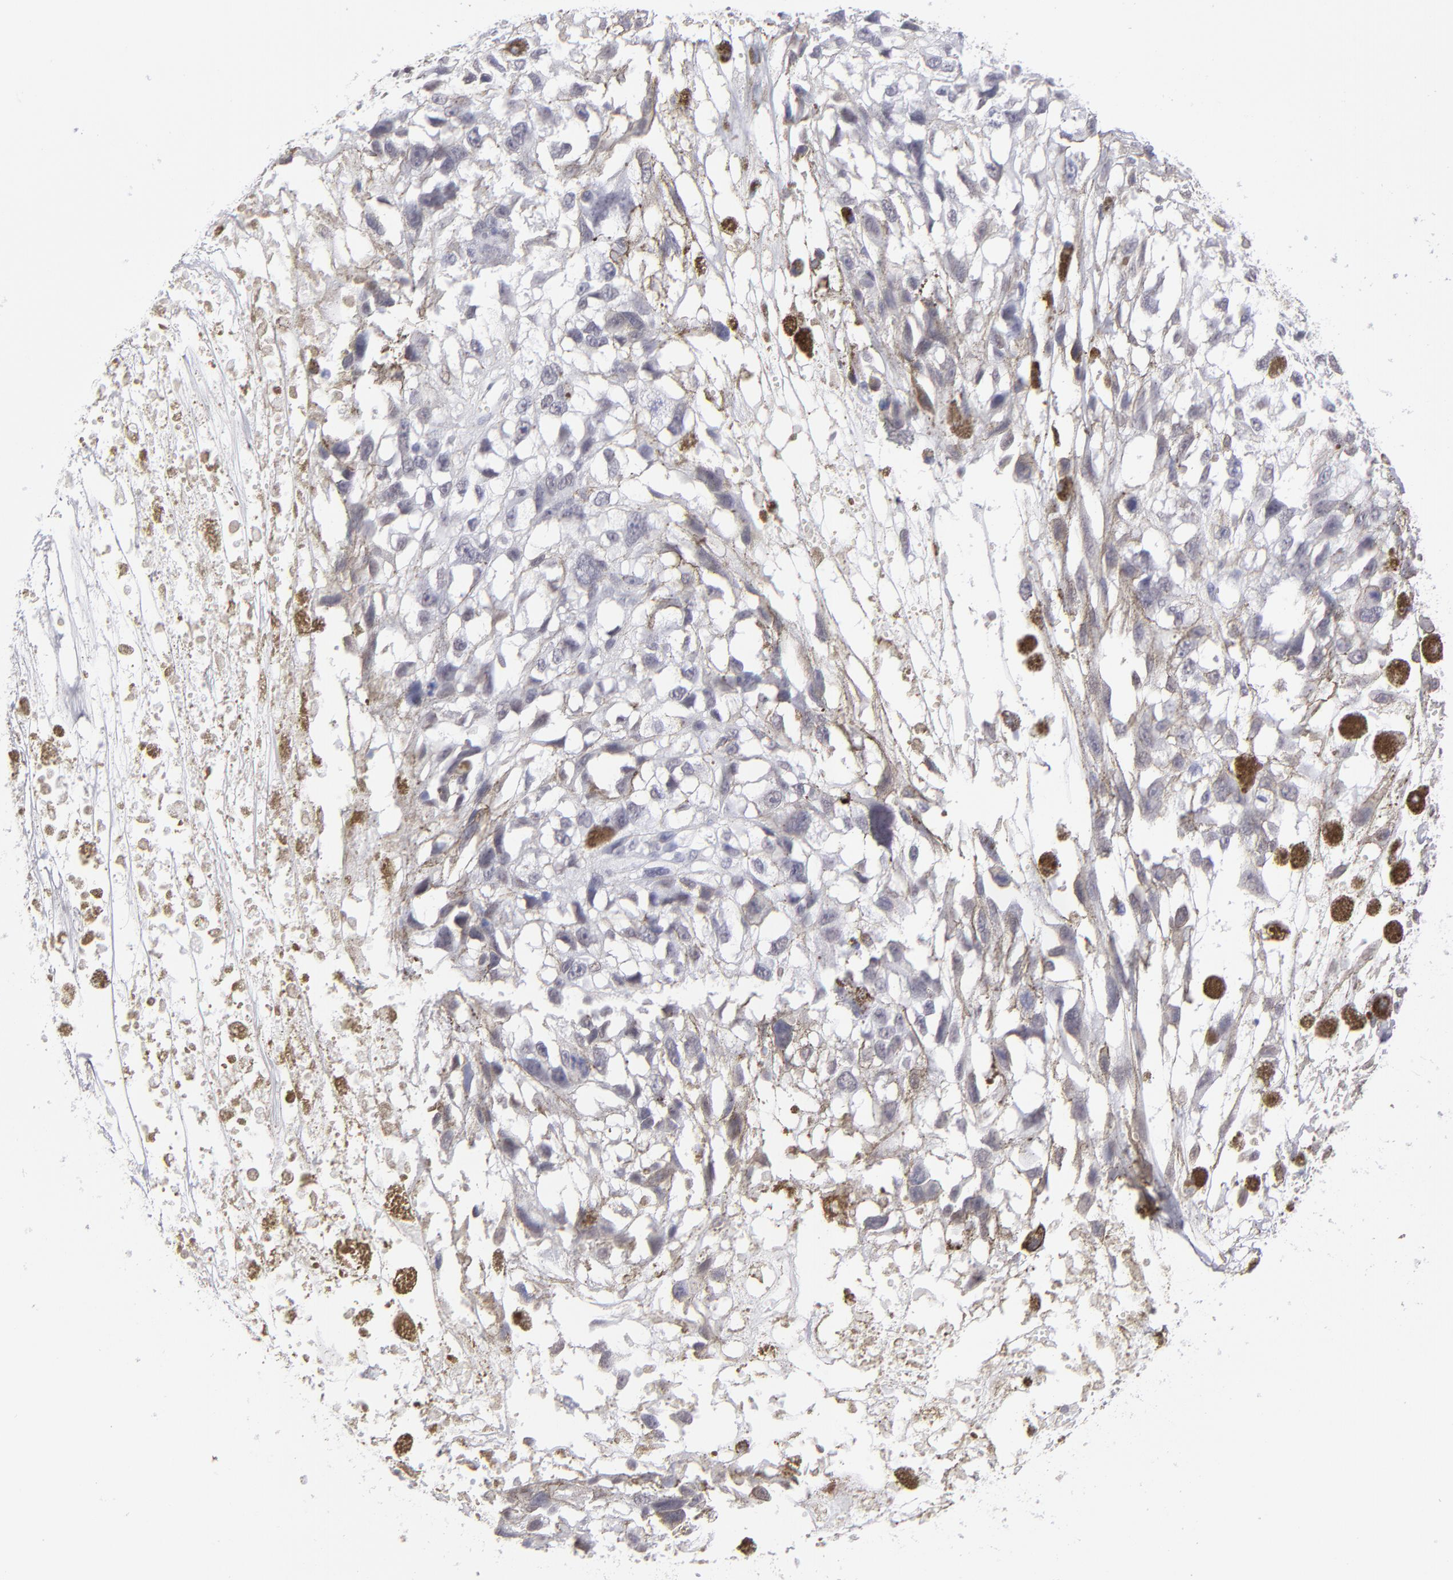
{"staining": {"intensity": "negative", "quantity": "none", "location": "none"}, "tissue": "melanoma", "cell_type": "Tumor cells", "image_type": "cancer", "snomed": [{"axis": "morphology", "description": "Malignant melanoma, Metastatic site"}, {"axis": "topography", "description": "Lymph node"}], "caption": "Tumor cells are negative for brown protein staining in melanoma.", "gene": "ALDOB", "patient": {"sex": "male", "age": 59}}